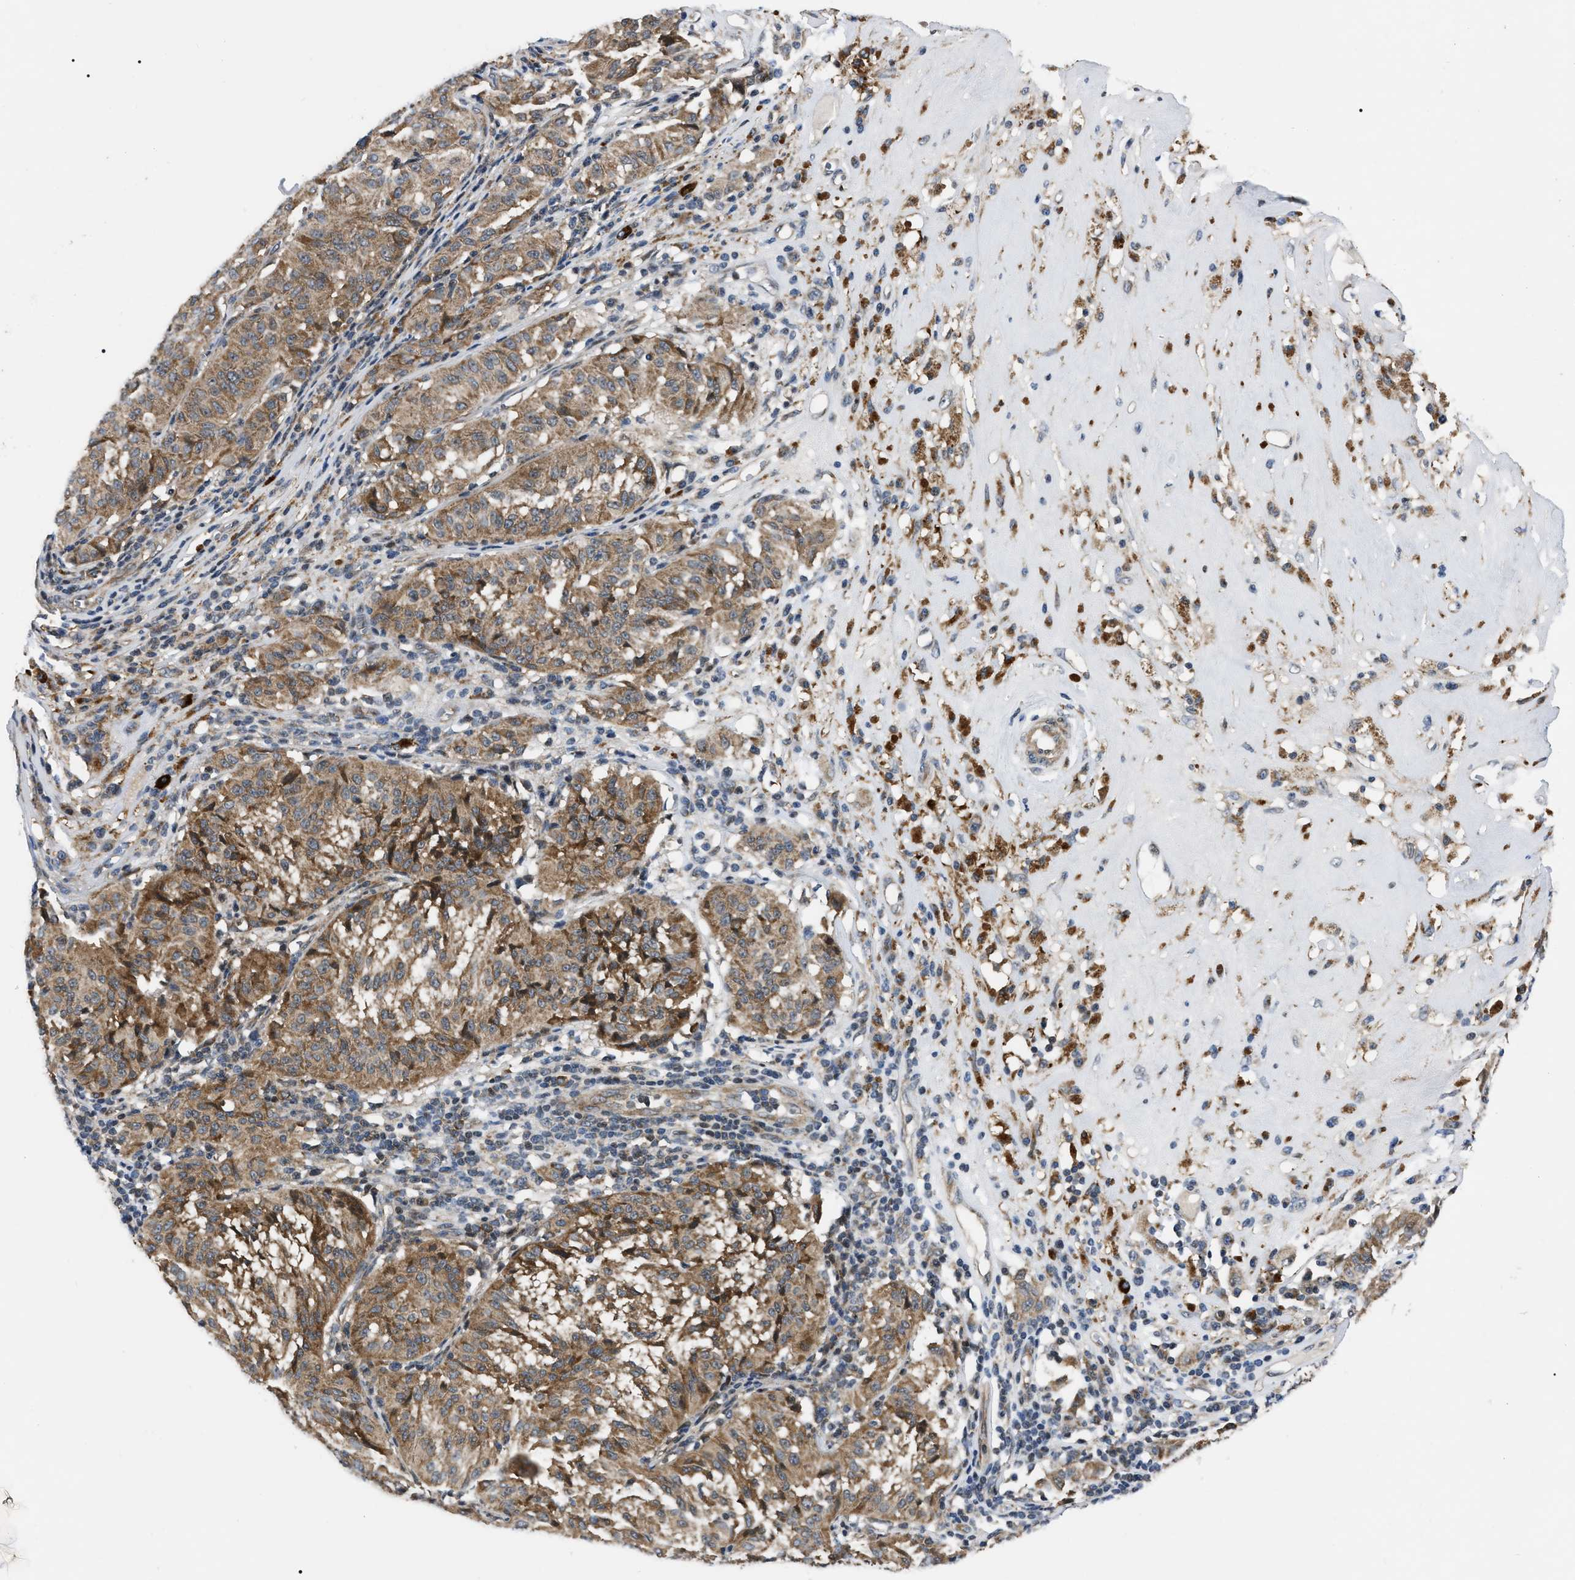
{"staining": {"intensity": "moderate", "quantity": ">75%", "location": "cytoplasmic/membranous"}, "tissue": "melanoma", "cell_type": "Tumor cells", "image_type": "cancer", "snomed": [{"axis": "morphology", "description": "Malignant melanoma, NOS"}, {"axis": "topography", "description": "Skin"}], "caption": "Immunohistochemical staining of human malignant melanoma exhibits moderate cytoplasmic/membranous protein staining in approximately >75% of tumor cells.", "gene": "PPWD1", "patient": {"sex": "female", "age": 72}}